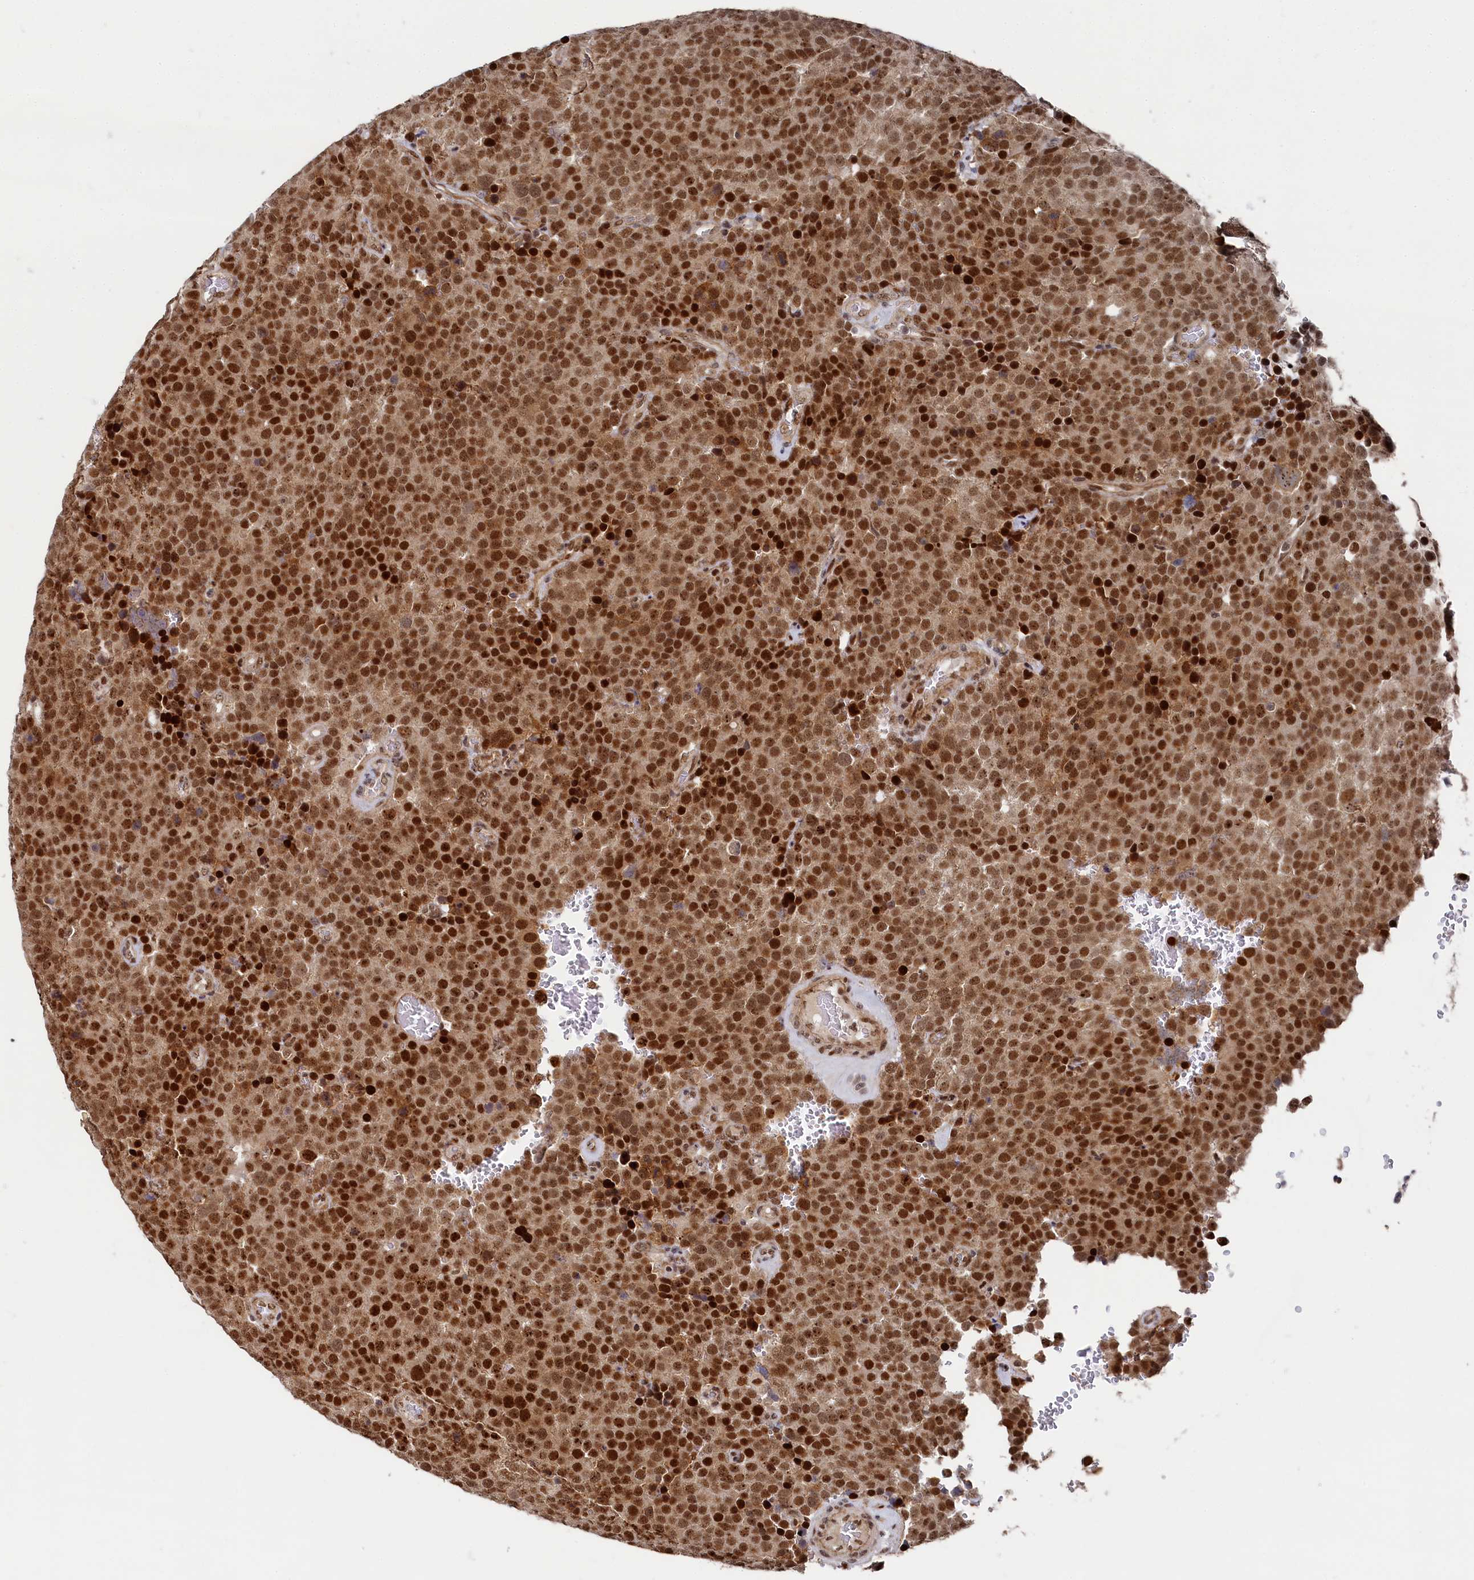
{"staining": {"intensity": "strong", "quantity": ">75%", "location": "nuclear"}, "tissue": "testis cancer", "cell_type": "Tumor cells", "image_type": "cancer", "snomed": [{"axis": "morphology", "description": "Seminoma, NOS"}, {"axis": "topography", "description": "Testis"}], "caption": "DAB (3,3'-diaminobenzidine) immunohistochemical staining of testis cancer shows strong nuclear protein staining in about >75% of tumor cells.", "gene": "BUB3", "patient": {"sex": "male", "age": 71}}